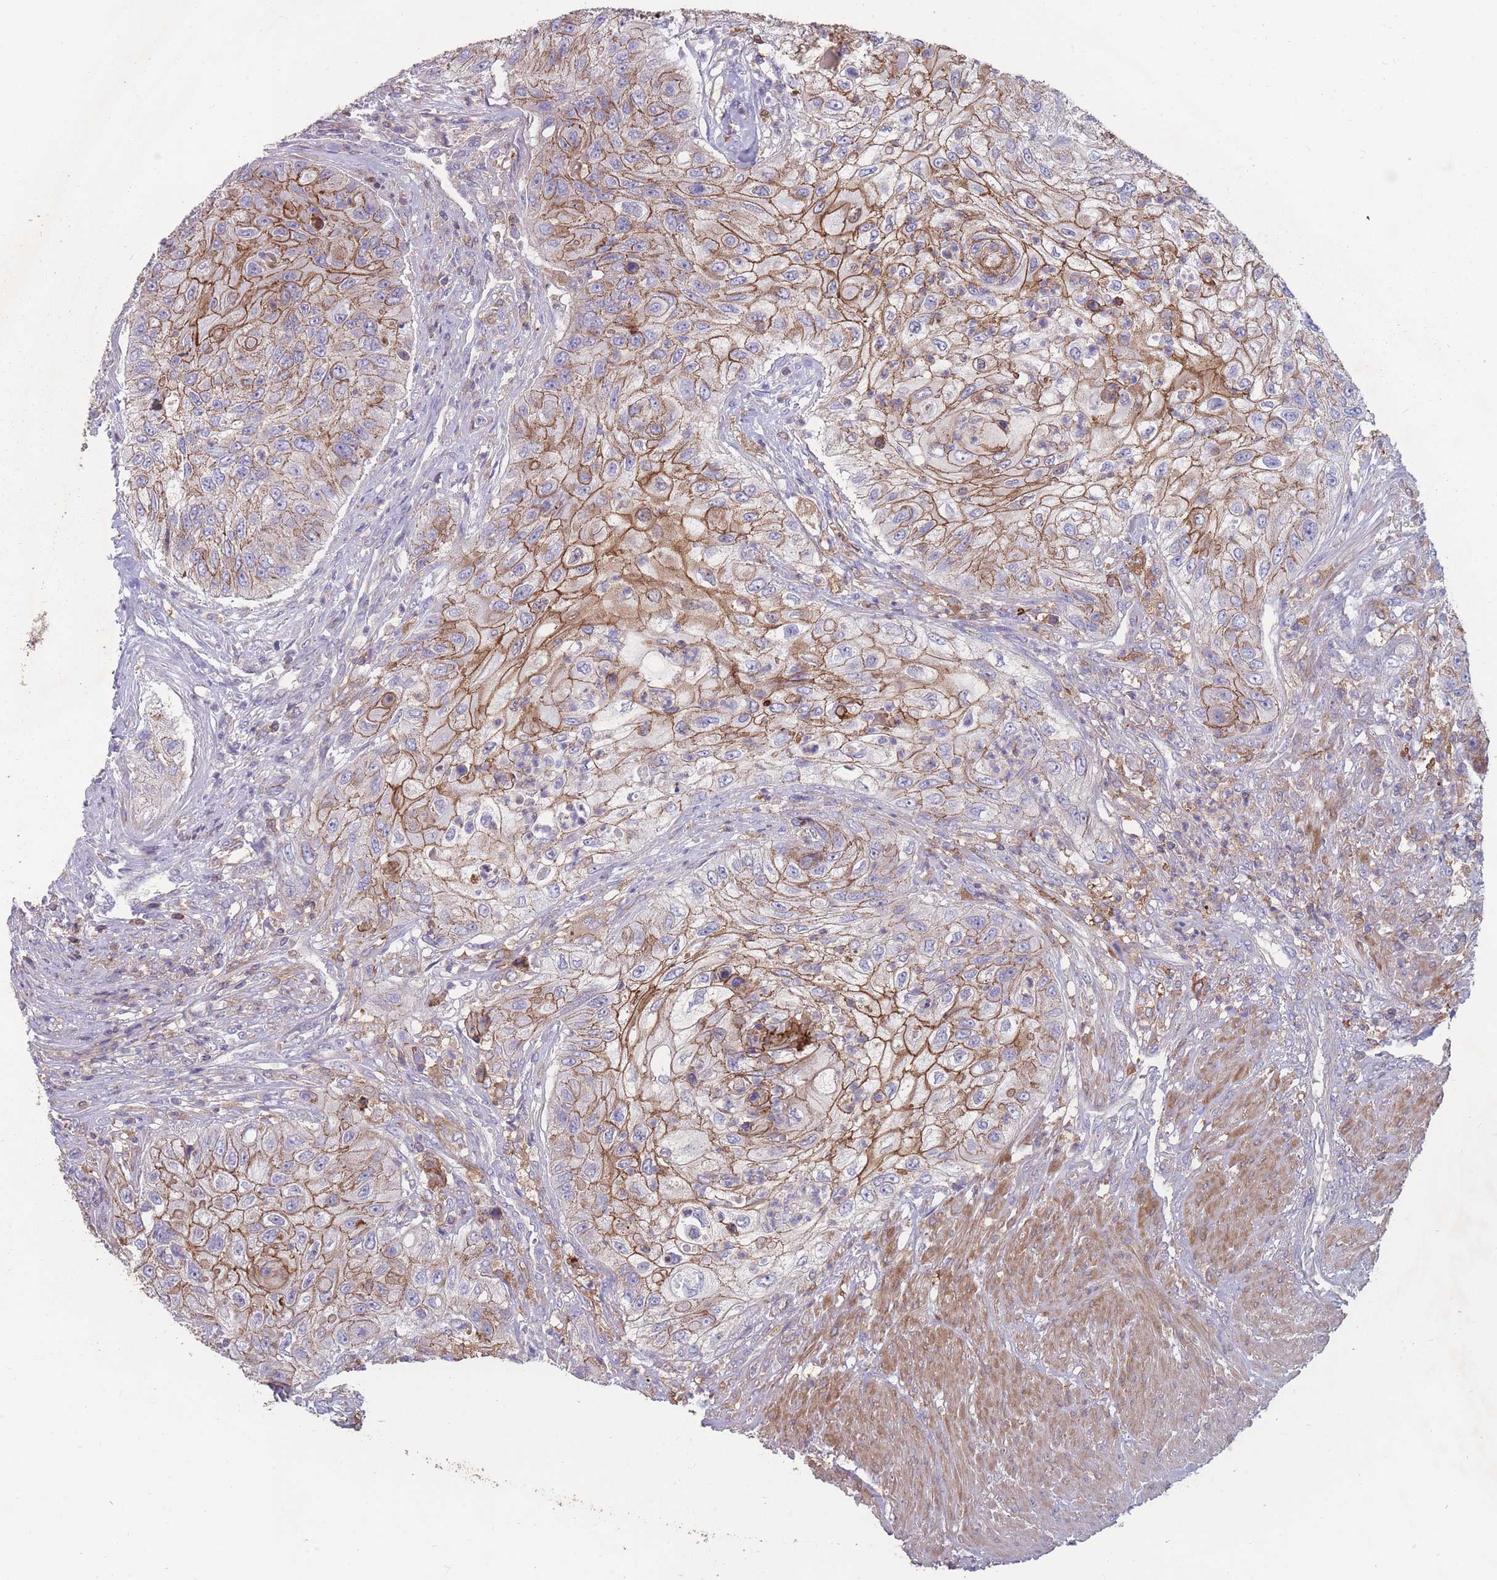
{"staining": {"intensity": "moderate", "quantity": "25%-75%", "location": "cytoplasmic/membranous"}, "tissue": "urothelial cancer", "cell_type": "Tumor cells", "image_type": "cancer", "snomed": [{"axis": "morphology", "description": "Urothelial carcinoma, High grade"}, {"axis": "topography", "description": "Urinary bladder"}], "caption": "A micrograph of human urothelial carcinoma (high-grade) stained for a protein shows moderate cytoplasmic/membranous brown staining in tumor cells.", "gene": "CD33", "patient": {"sex": "female", "age": 60}}